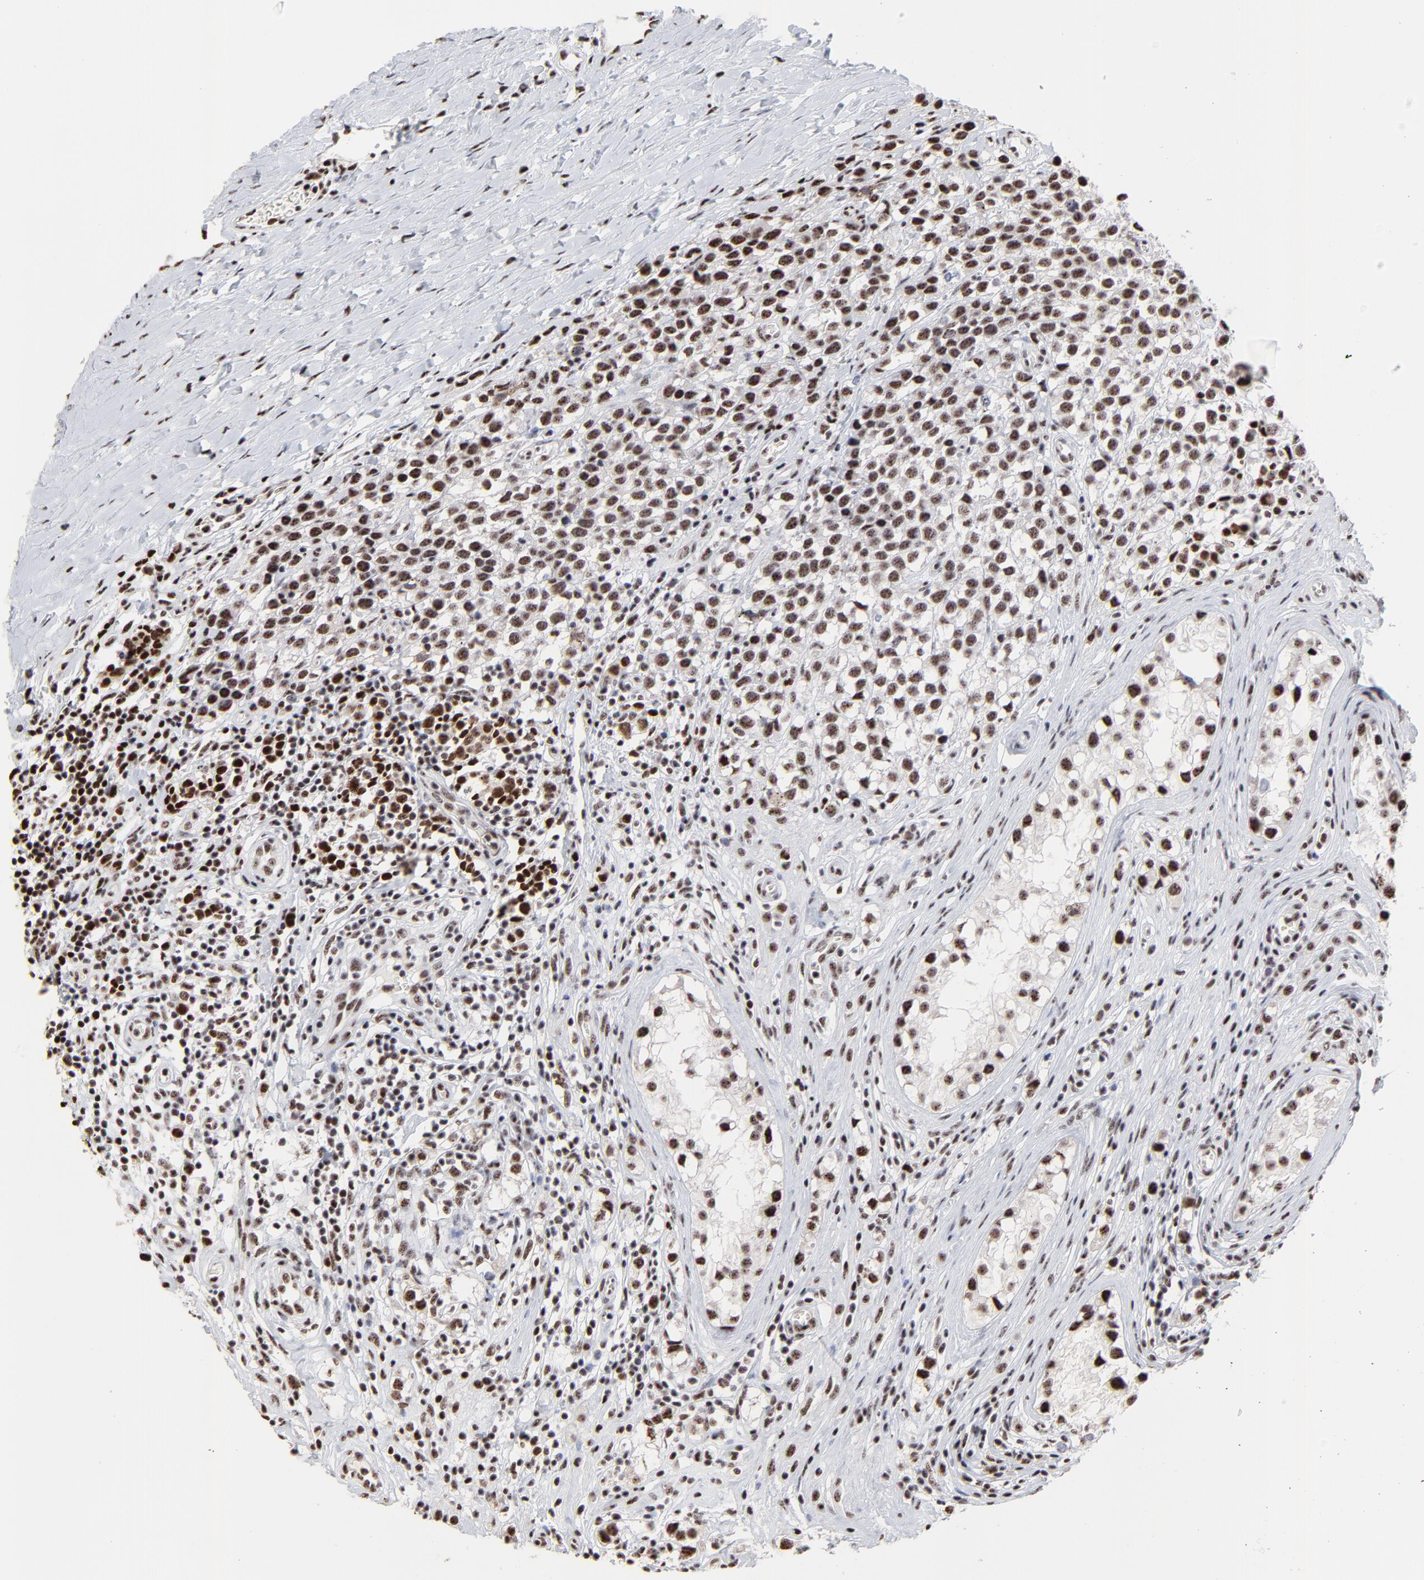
{"staining": {"intensity": "weak", "quantity": ">75%", "location": "nuclear"}, "tissue": "testis cancer", "cell_type": "Tumor cells", "image_type": "cancer", "snomed": [{"axis": "morphology", "description": "Seminoma, NOS"}, {"axis": "topography", "description": "Testis"}], "caption": "Weak nuclear positivity for a protein is identified in approximately >75% of tumor cells of testis cancer using IHC.", "gene": "MBD4", "patient": {"sex": "male", "age": 25}}